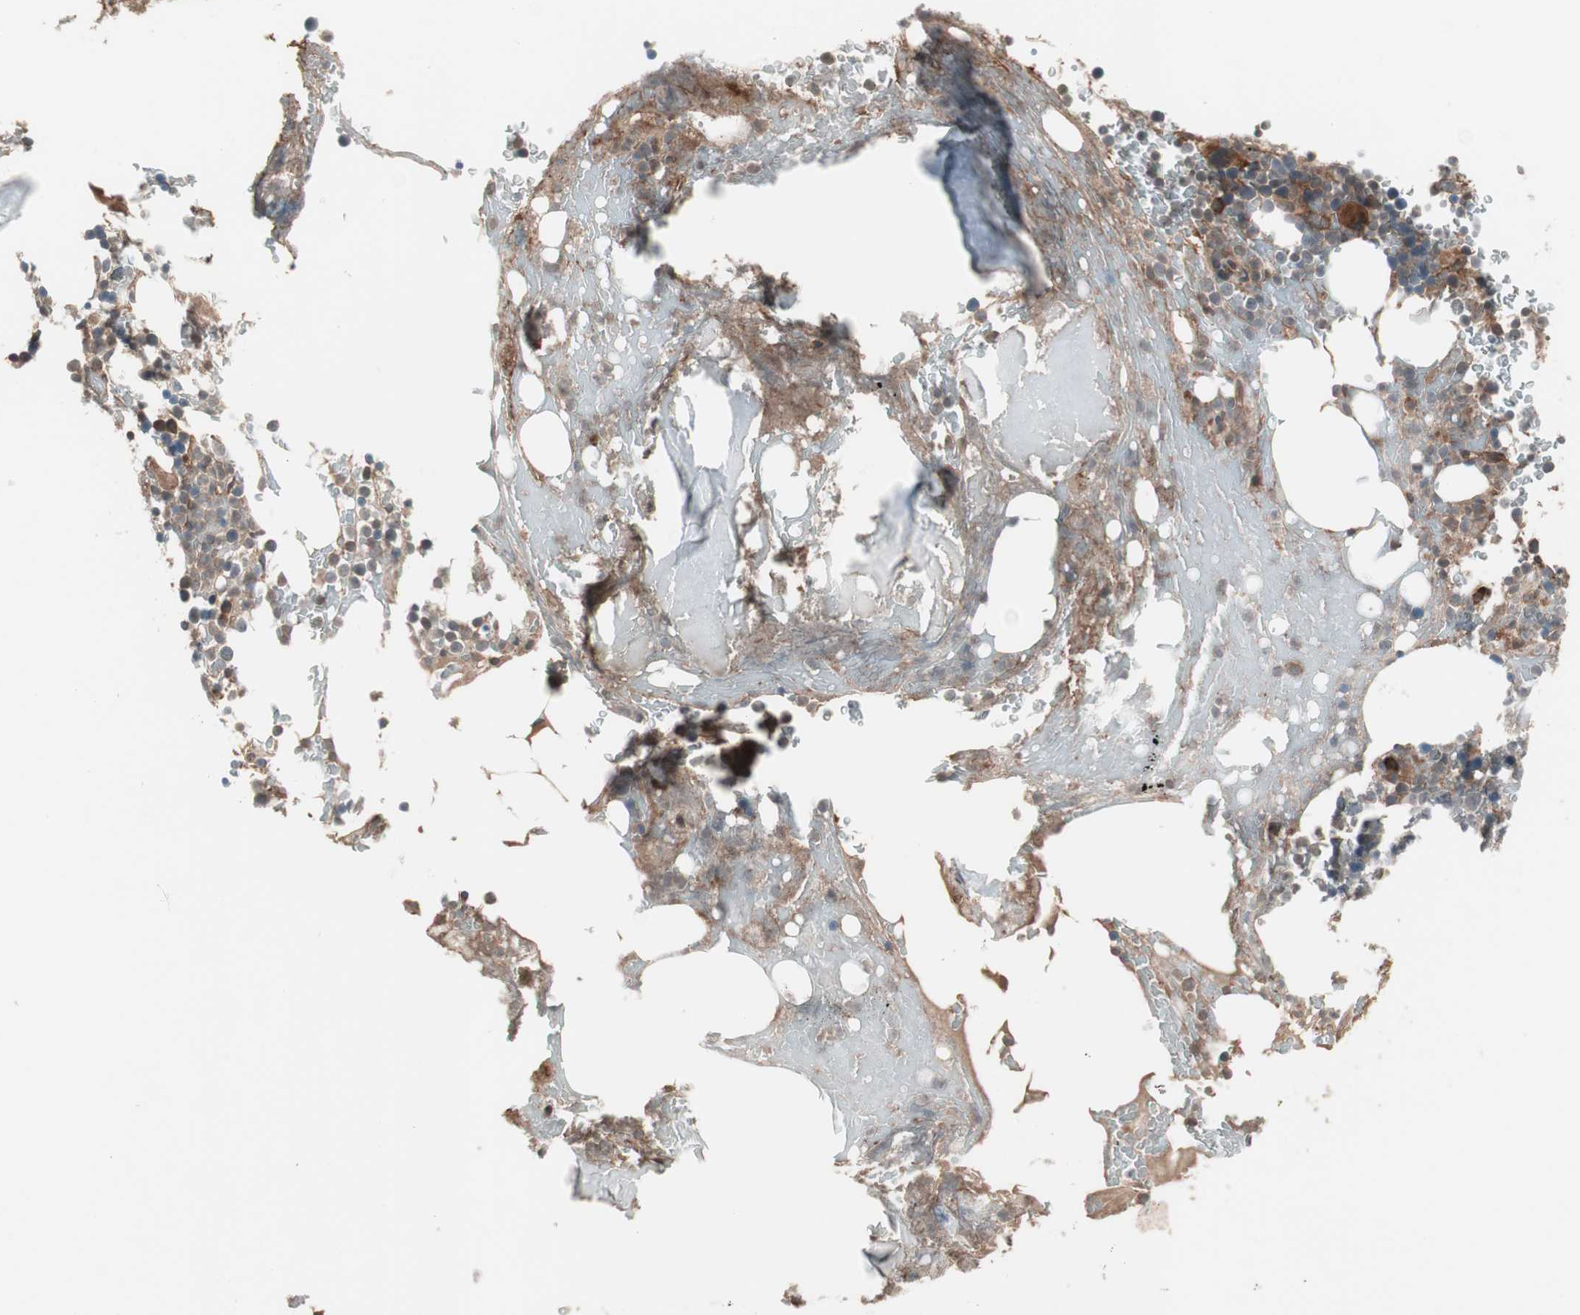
{"staining": {"intensity": "moderate", "quantity": "25%-75%", "location": "cytoplasmic/membranous,nuclear"}, "tissue": "bone marrow", "cell_type": "Hematopoietic cells", "image_type": "normal", "snomed": [{"axis": "morphology", "description": "Normal tissue, NOS"}, {"axis": "topography", "description": "Bone marrow"}], "caption": "Protein staining of unremarkable bone marrow displays moderate cytoplasmic/membranous,nuclear positivity in approximately 25%-75% of hematopoietic cells. The staining was performed using DAB (3,3'-diaminobenzidine), with brown indicating positive protein expression. Nuclei are stained blue with hematoxylin.", "gene": "TFPI", "patient": {"sex": "female", "age": 66}}